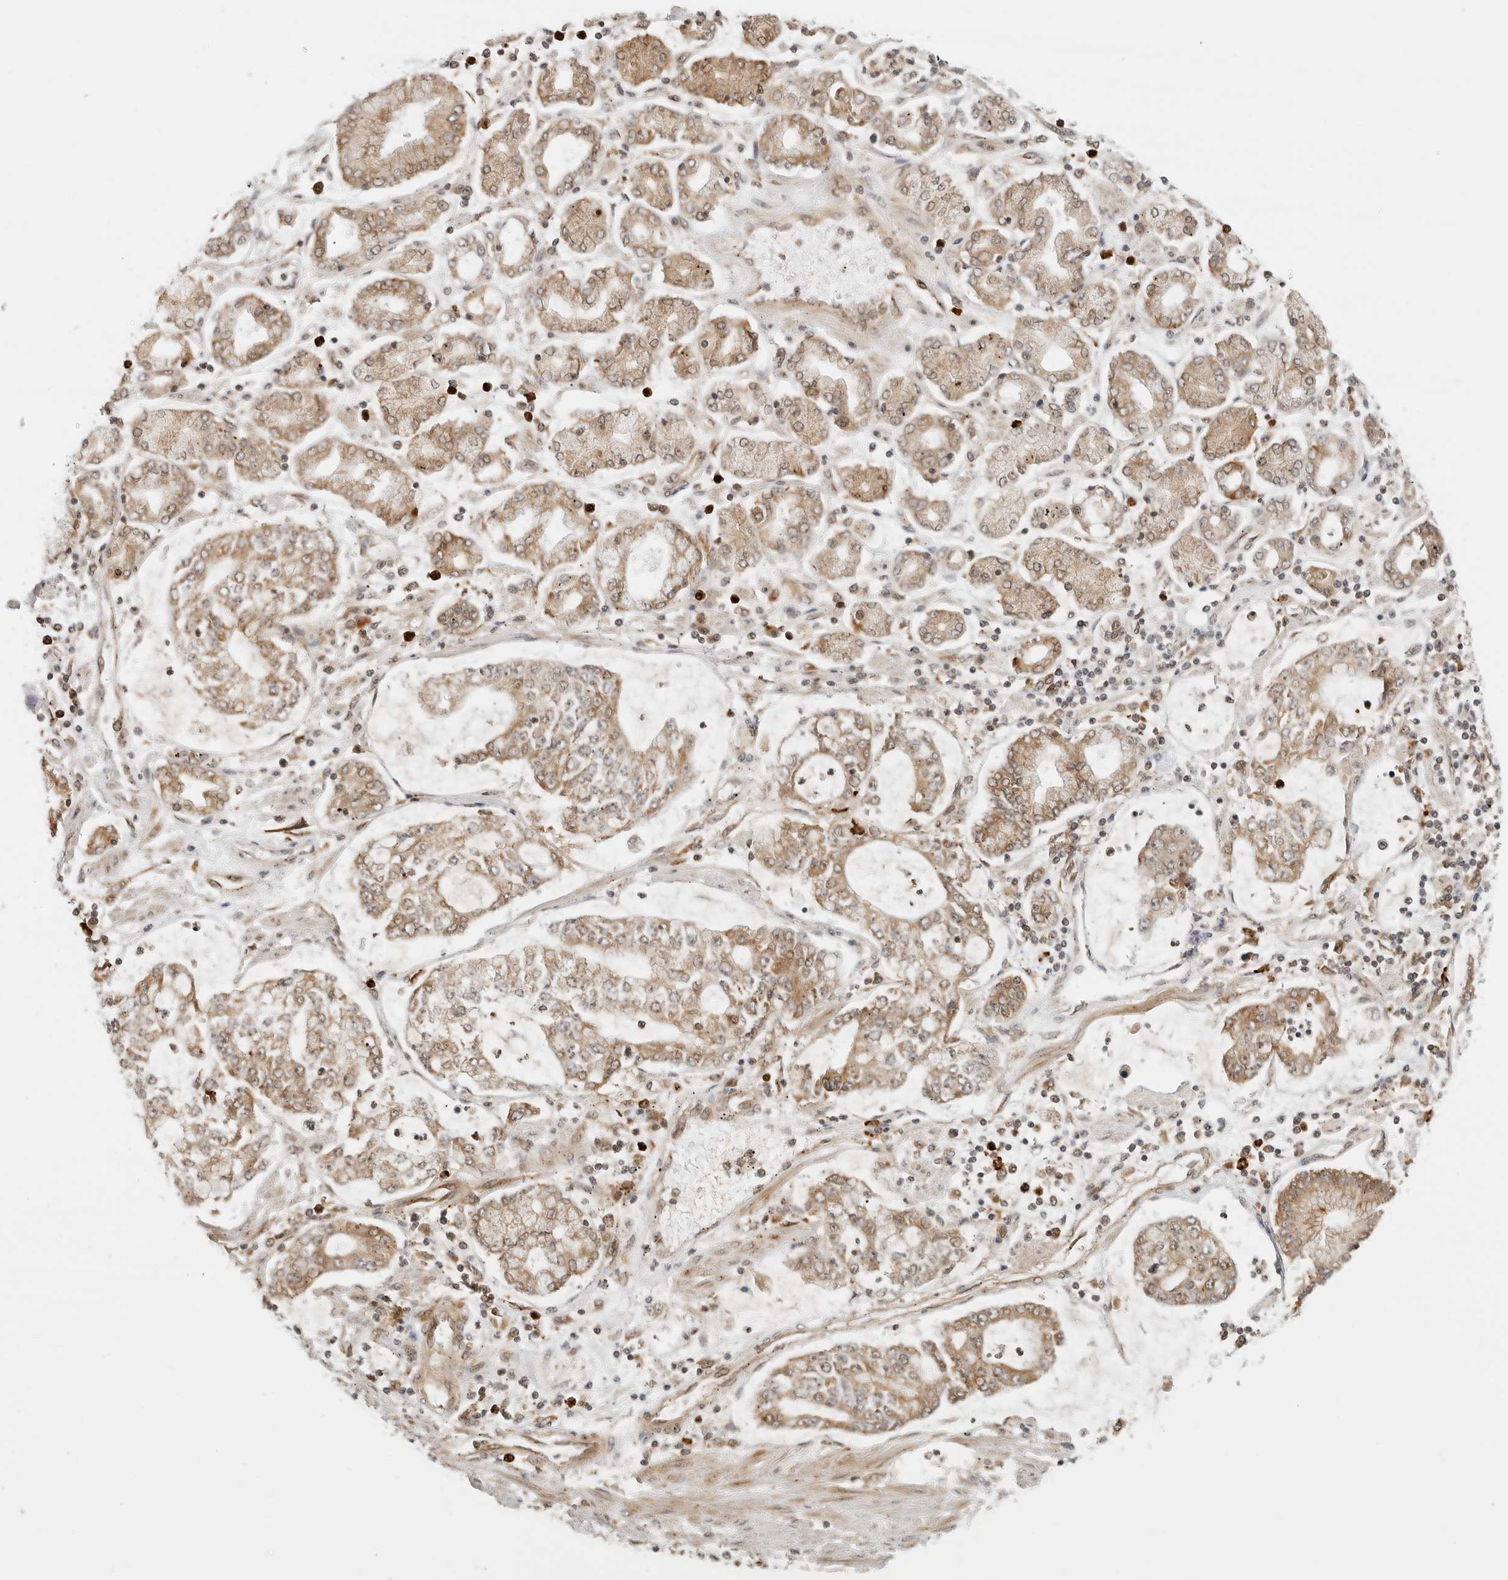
{"staining": {"intensity": "moderate", "quantity": ">75%", "location": "cytoplasmic/membranous"}, "tissue": "stomach cancer", "cell_type": "Tumor cells", "image_type": "cancer", "snomed": [{"axis": "morphology", "description": "Adenocarcinoma, NOS"}, {"axis": "topography", "description": "Stomach"}], "caption": "Stomach cancer (adenocarcinoma) tissue displays moderate cytoplasmic/membranous positivity in approximately >75% of tumor cells", "gene": "RC3H1", "patient": {"sex": "male", "age": 76}}